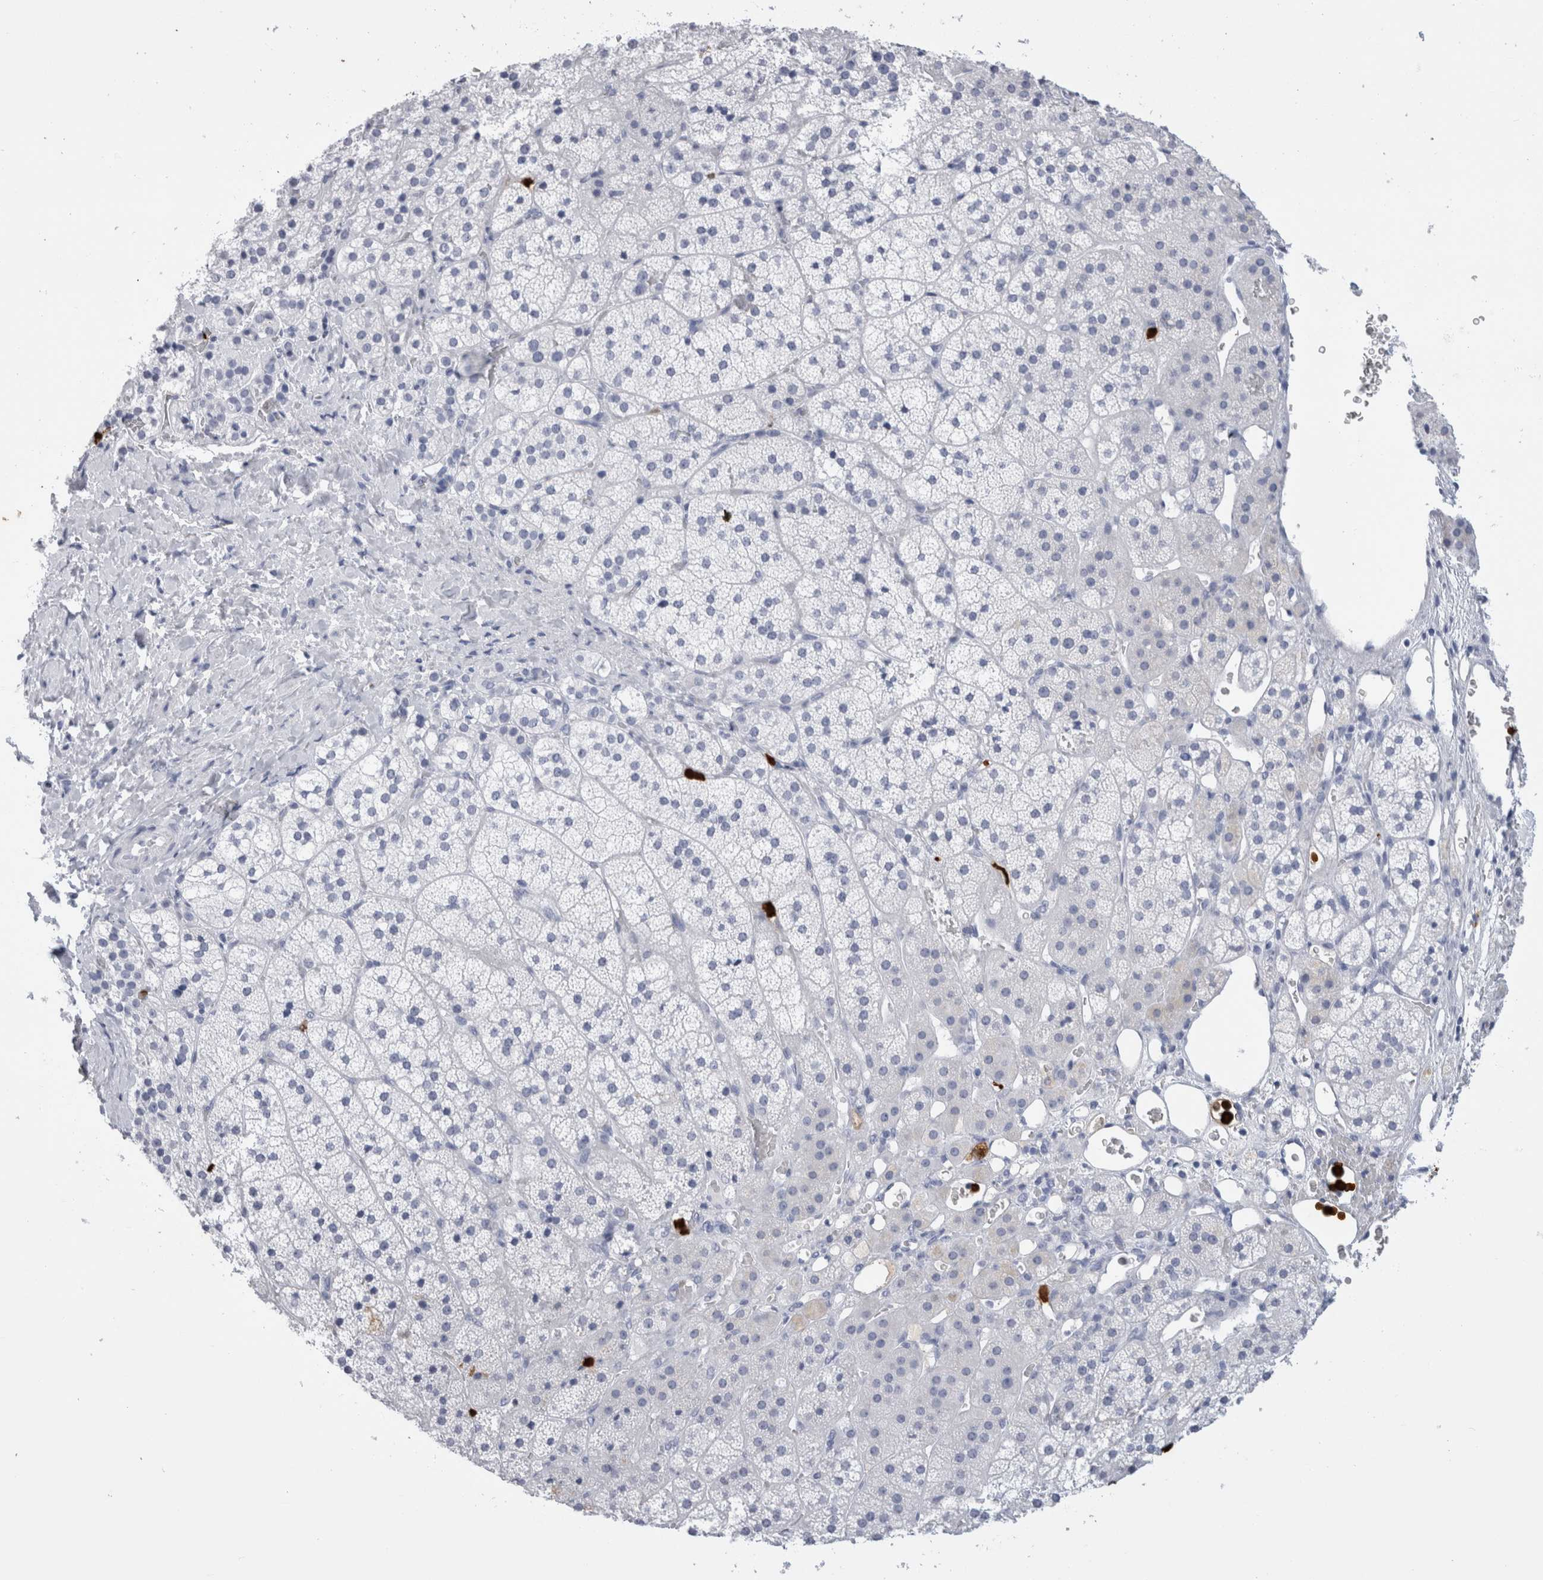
{"staining": {"intensity": "negative", "quantity": "none", "location": "none"}, "tissue": "adrenal gland", "cell_type": "Glandular cells", "image_type": "normal", "snomed": [{"axis": "morphology", "description": "Normal tissue, NOS"}, {"axis": "topography", "description": "Adrenal gland"}], "caption": "Immunohistochemistry of benign human adrenal gland exhibits no staining in glandular cells. (DAB (3,3'-diaminobenzidine) IHC visualized using brightfield microscopy, high magnification).", "gene": "S100A8", "patient": {"sex": "female", "age": 44}}